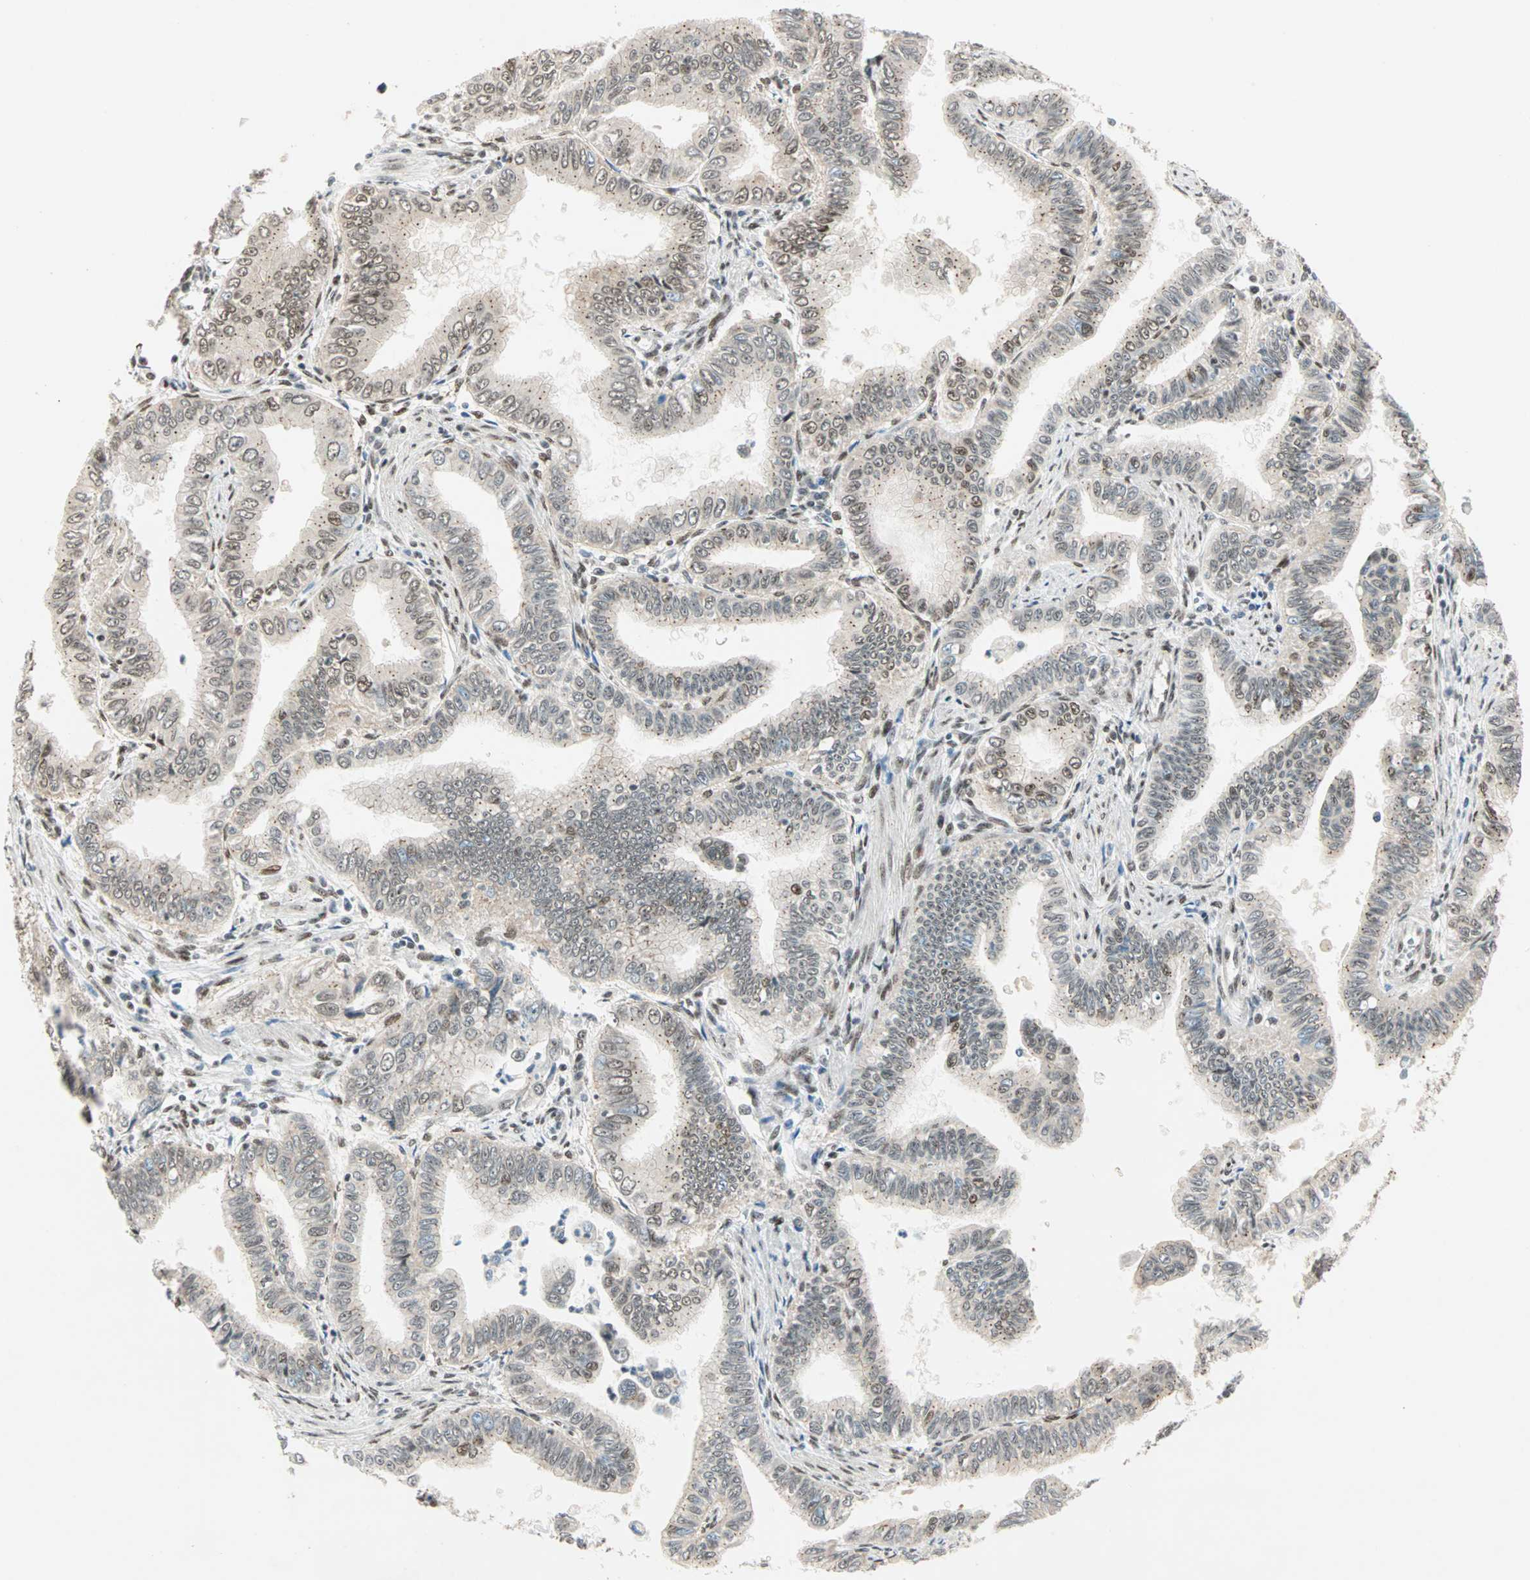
{"staining": {"intensity": "moderate", "quantity": "25%-75%", "location": "nuclear"}, "tissue": "pancreatic cancer", "cell_type": "Tumor cells", "image_type": "cancer", "snomed": [{"axis": "morphology", "description": "Normal tissue, NOS"}, {"axis": "topography", "description": "Lymph node"}], "caption": "The histopathology image exhibits staining of pancreatic cancer, revealing moderate nuclear protein expression (brown color) within tumor cells.", "gene": "BLM", "patient": {"sex": "male", "age": 50}}